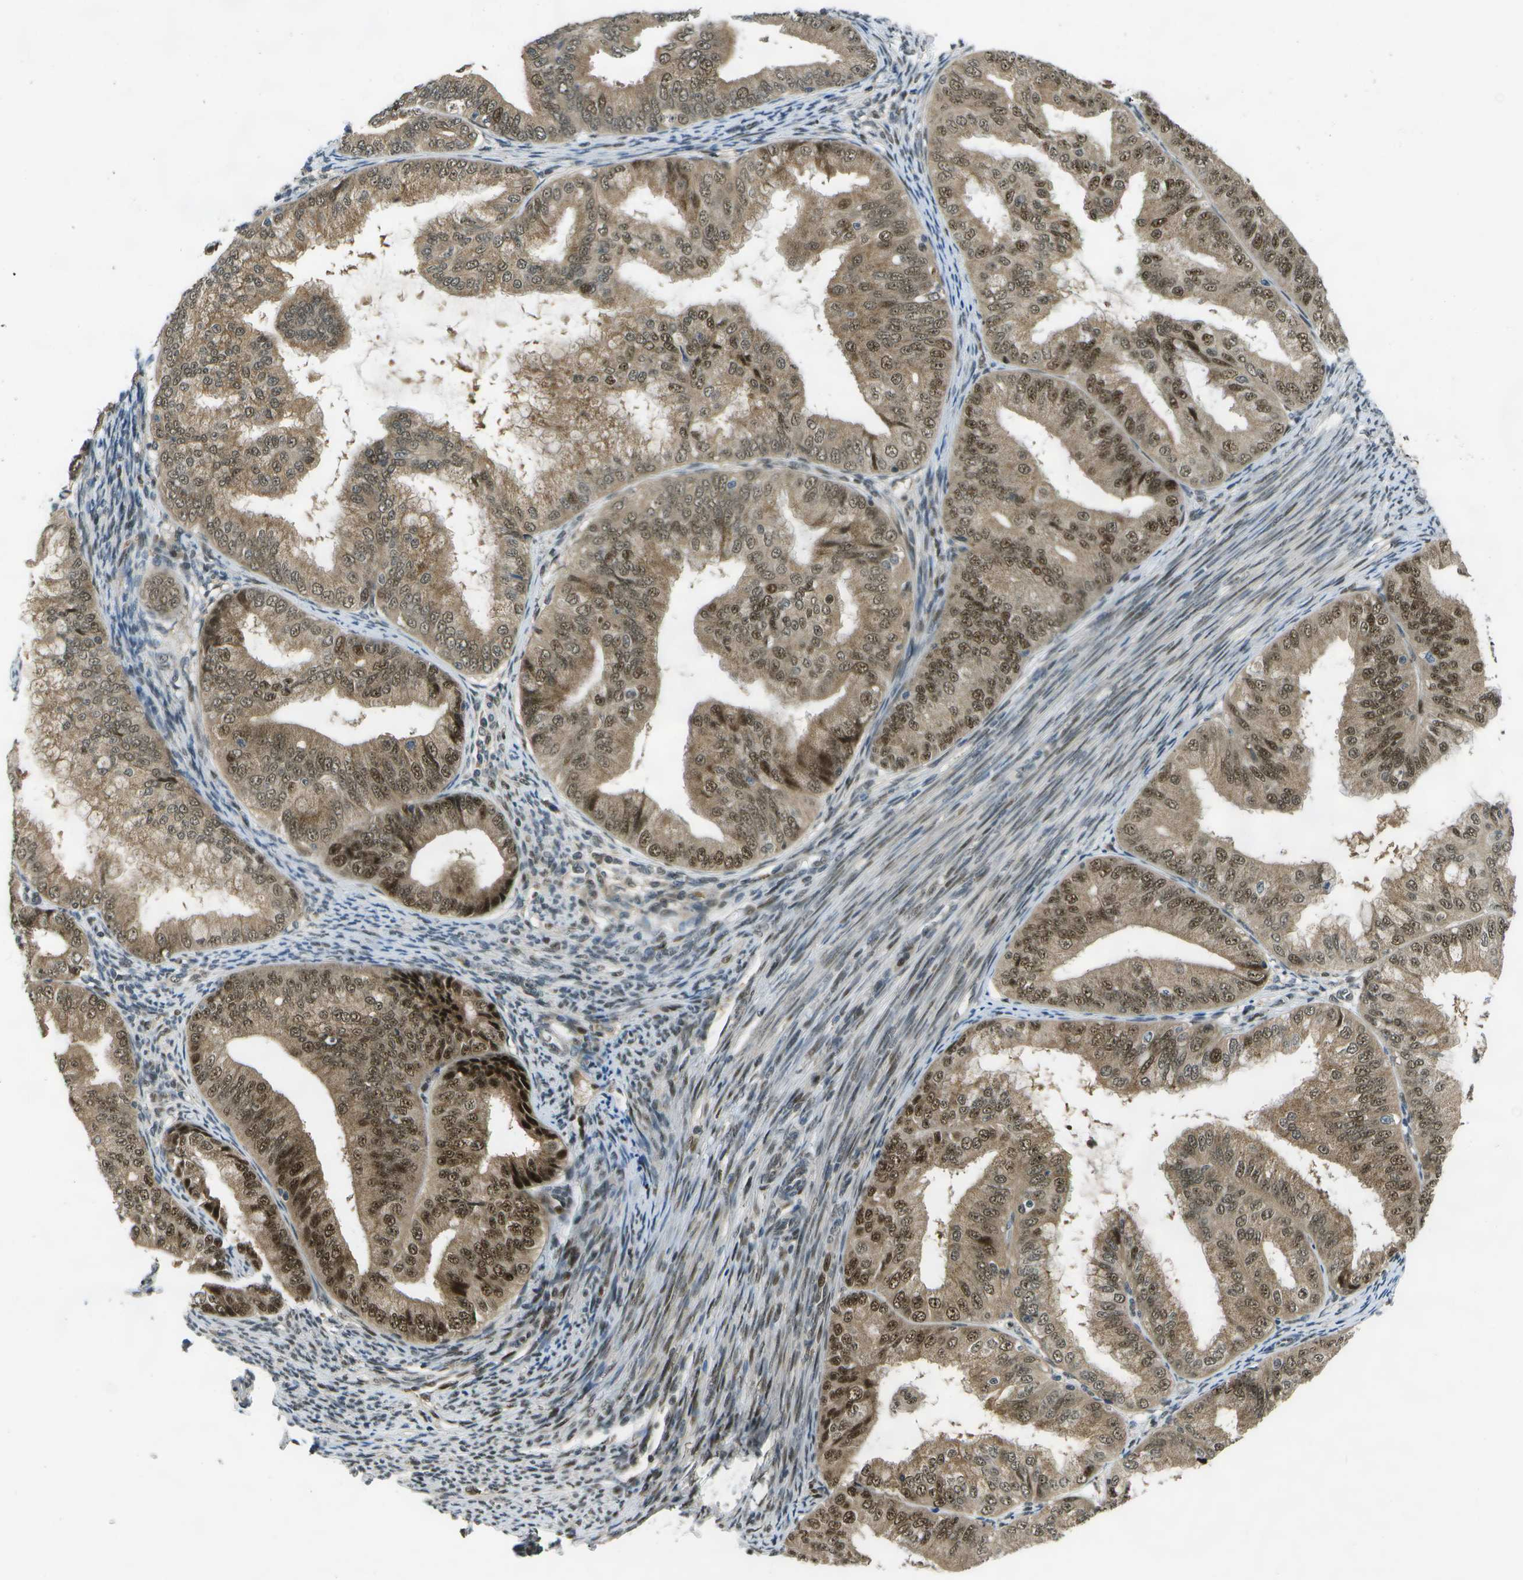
{"staining": {"intensity": "moderate", "quantity": ">75%", "location": "cytoplasmic/membranous,nuclear"}, "tissue": "endometrial cancer", "cell_type": "Tumor cells", "image_type": "cancer", "snomed": [{"axis": "morphology", "description": "Adenocarcinoma, NOS"}, {"axis": "topography", "description": "Endometrium"}], "caption": "Tumor cells show moderate cytoplasmic/membranous and nuclear positivity in about >75% of cells in endometrial cancer. Using DAB (brown) and hematoxylin (blue) stains, captured at high magnification using brightfield microscopy.", "gene": "GANC", "patient": {"sex": "female", "age": 63}}